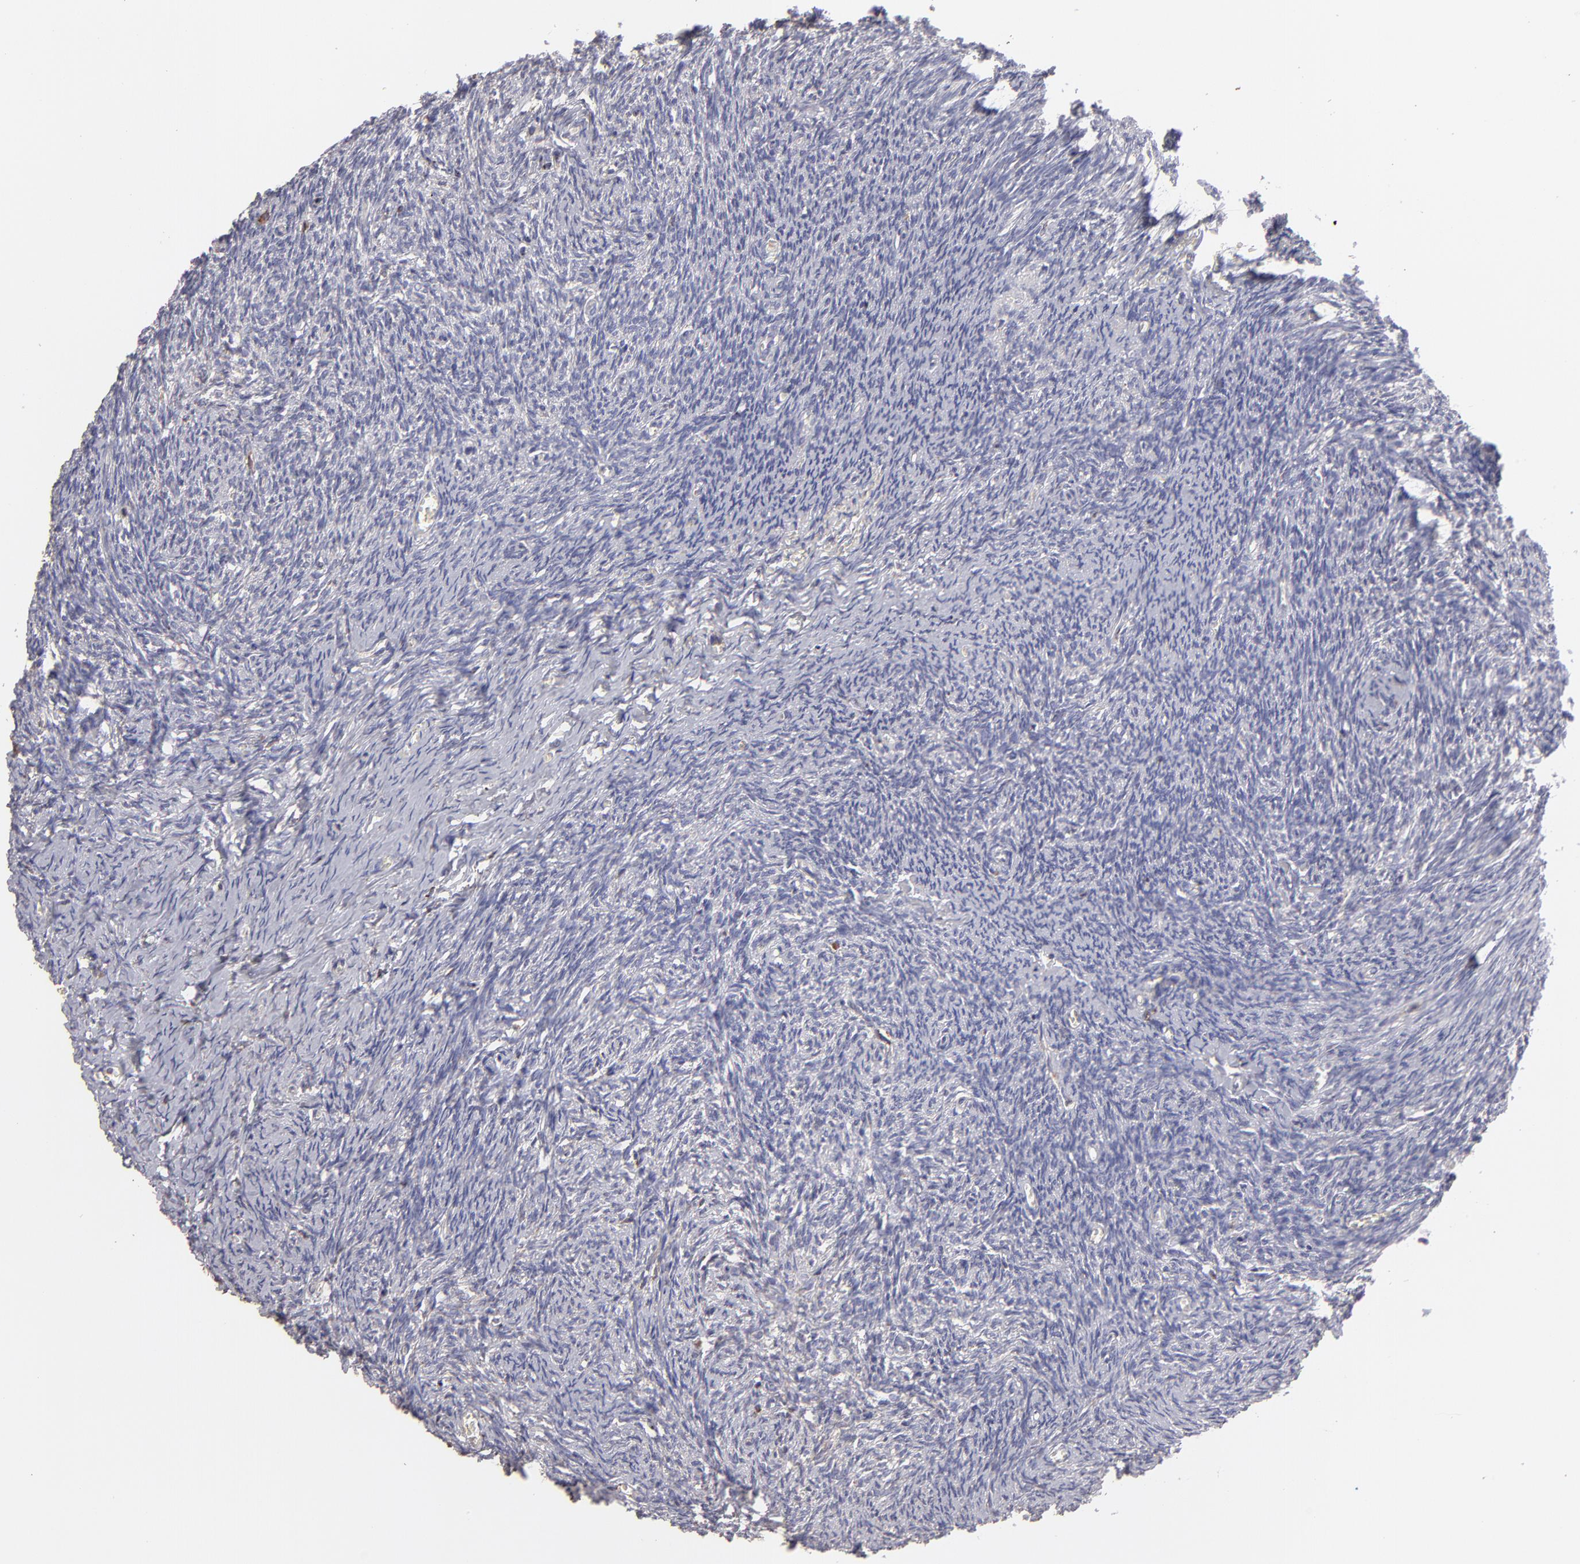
{"staining": {"intensity": "negative", "quantity": "none", "location": "none"}, "tissue": "ovary", "cell_type": "Ovarian stroma cells", "image_type": "normal", "snomed": [{"axis": "morphology", "description": "Normal tissue, NOS"}, {"axis": "topography", "description": "Ovary"}], "caption": "Human ovary stained for a protein using IHC reveals no expression in ovarian stroma cells.", "gene": "CALR", "patient": {"sex": "female", "age": 54}}